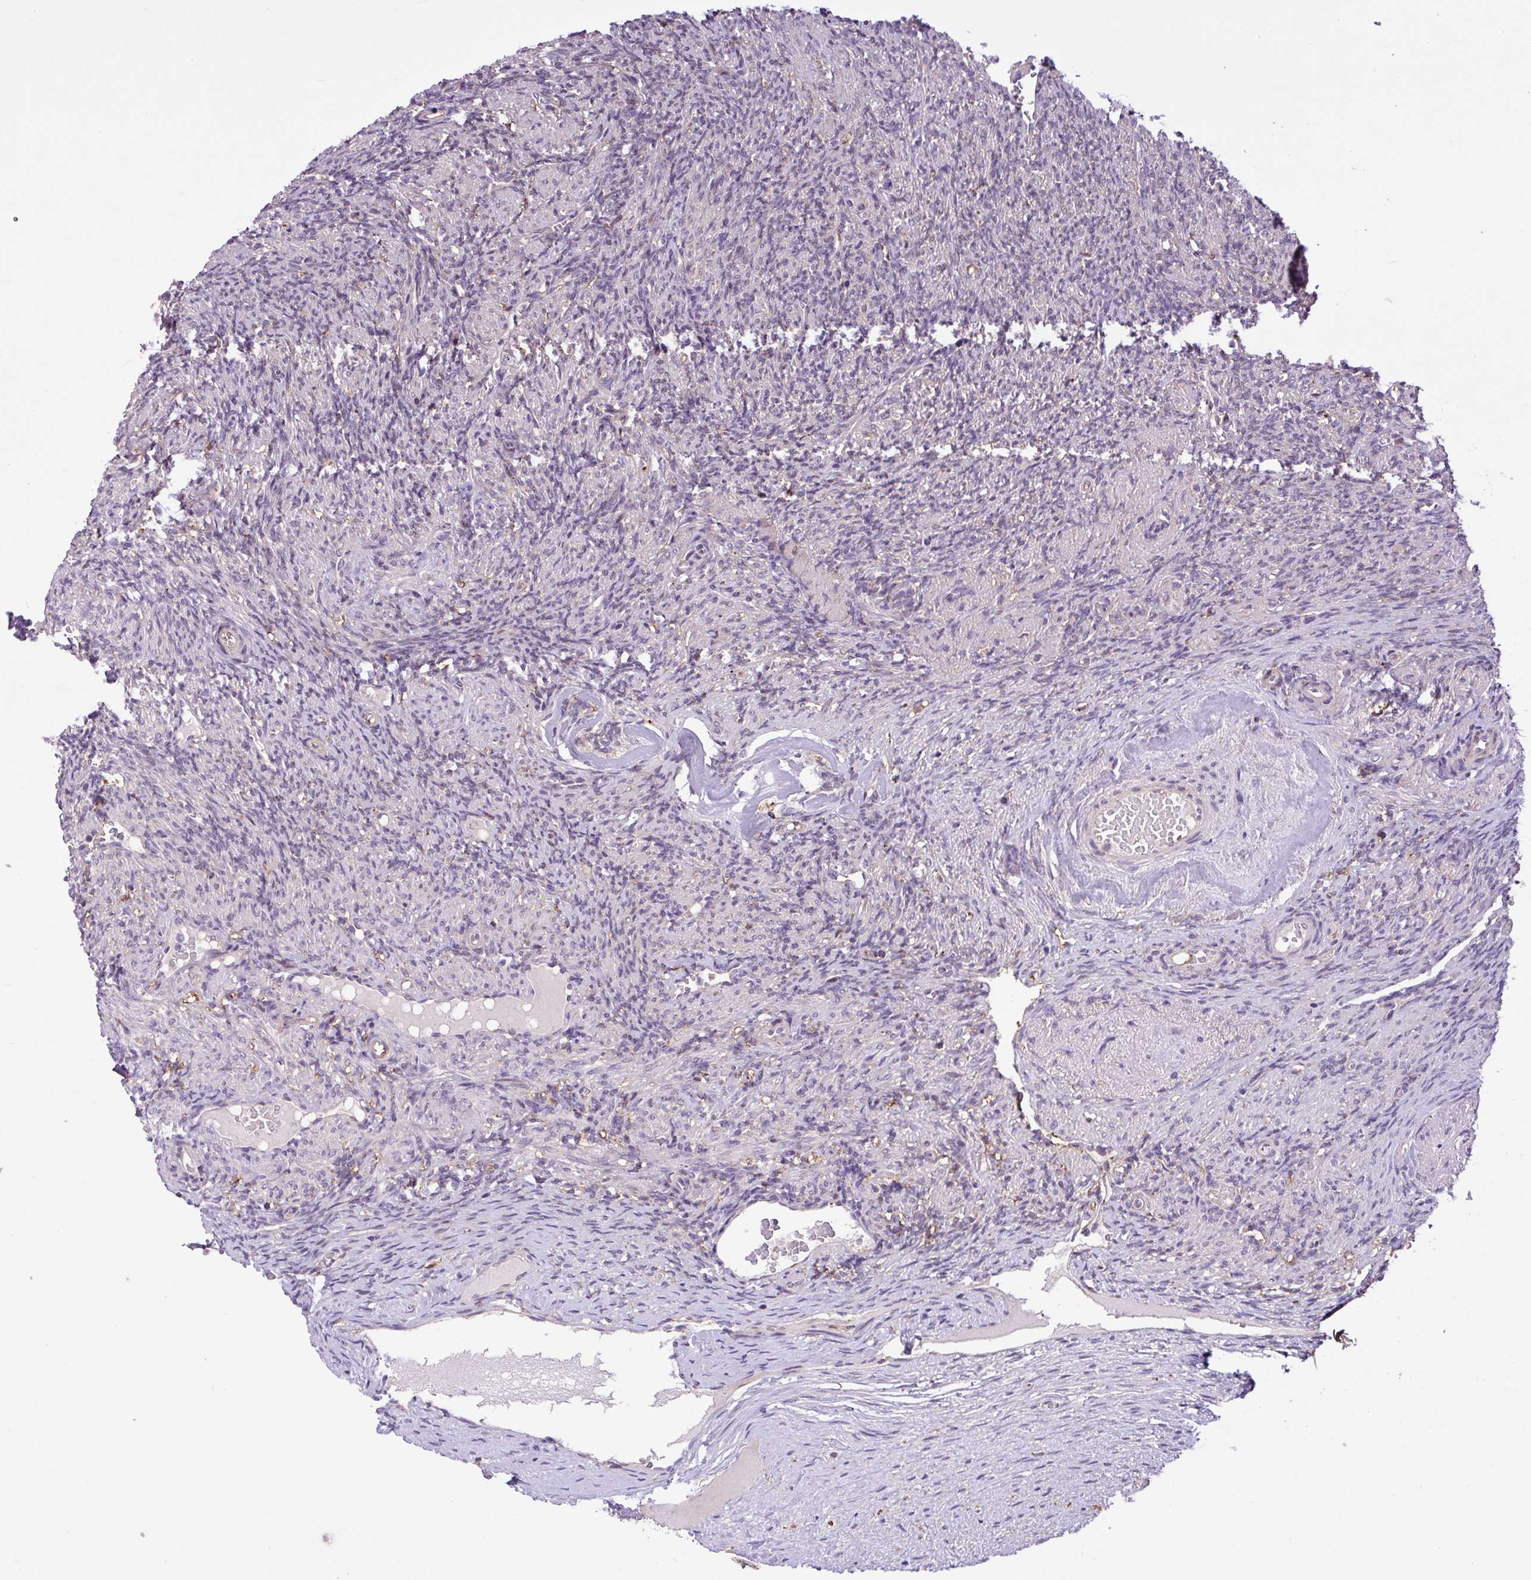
{"staining": {"intensity": "negative", "quantity": "none", "location": "none"}, "tissue": "ovary", "cell_type": "Ovarian stroma cells", "image_type": "normal", "snomed": [{"axis": "morphology", "description": "Normal tissue, NOS"}, {"axis": "topography", "description": "Ovary"}], "caption": "The IHC photomicrograph has no significant positivity in ovarian stroma cells of ovary.", "gene": "RPP25L", "patient": {"sex": "female", "age": 51}}